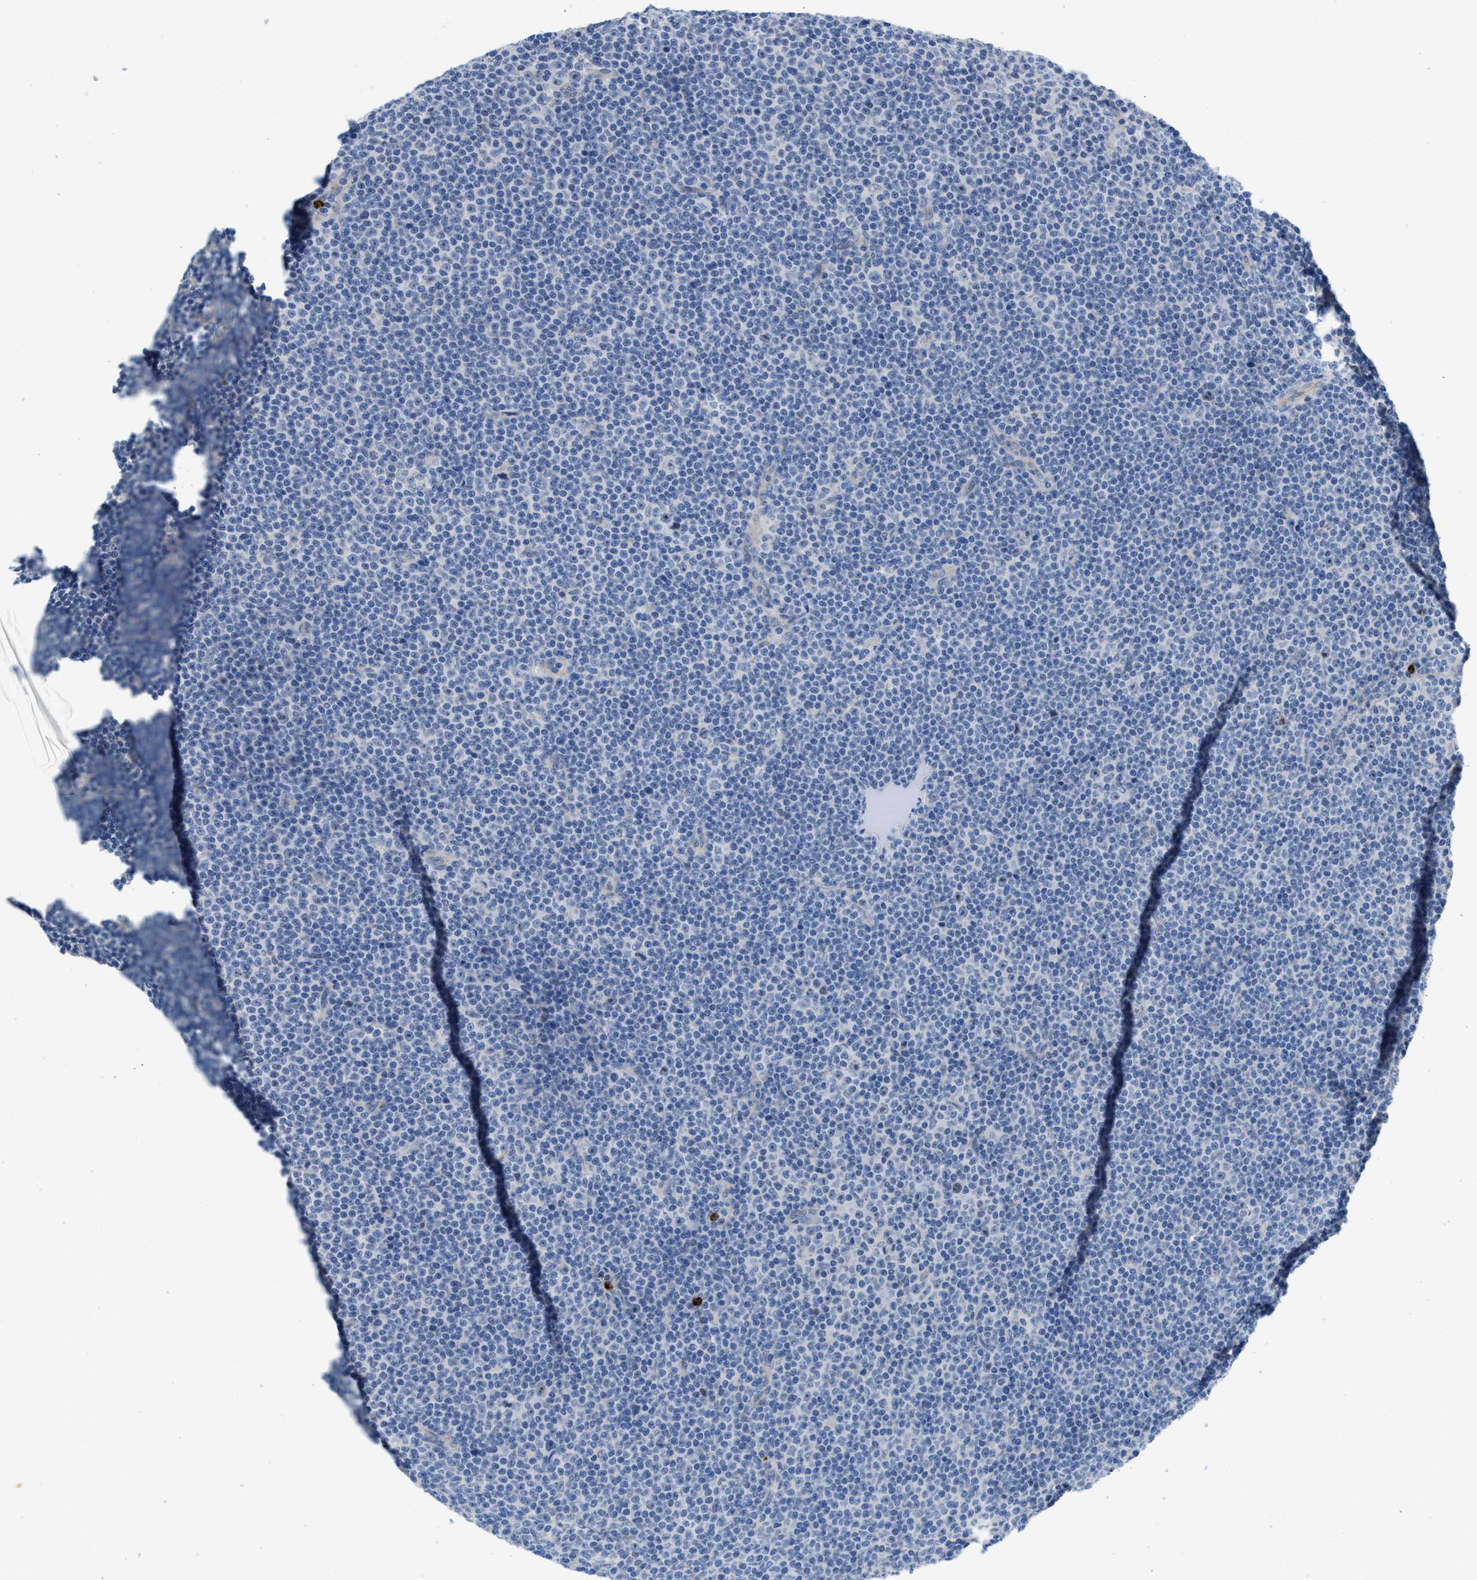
{"staining": {"intensity": "negative", "quantity": "none", "location": "none"}, "tissue": "lymphoma", "cell_type": "Tumor cells", "image_type": "cancer", "snomed": [{"axis": "morphology", "description": "Malignant lymphoma, non-Hodgkin's type, Low grade"}, {"axis": "topography", "description": "Lymph node"}], "caption": "Tumor cells show no significant protein staining in lymphoma.", "gene": "CMTM1", "patient": {"sex": "female", "age": 67}}